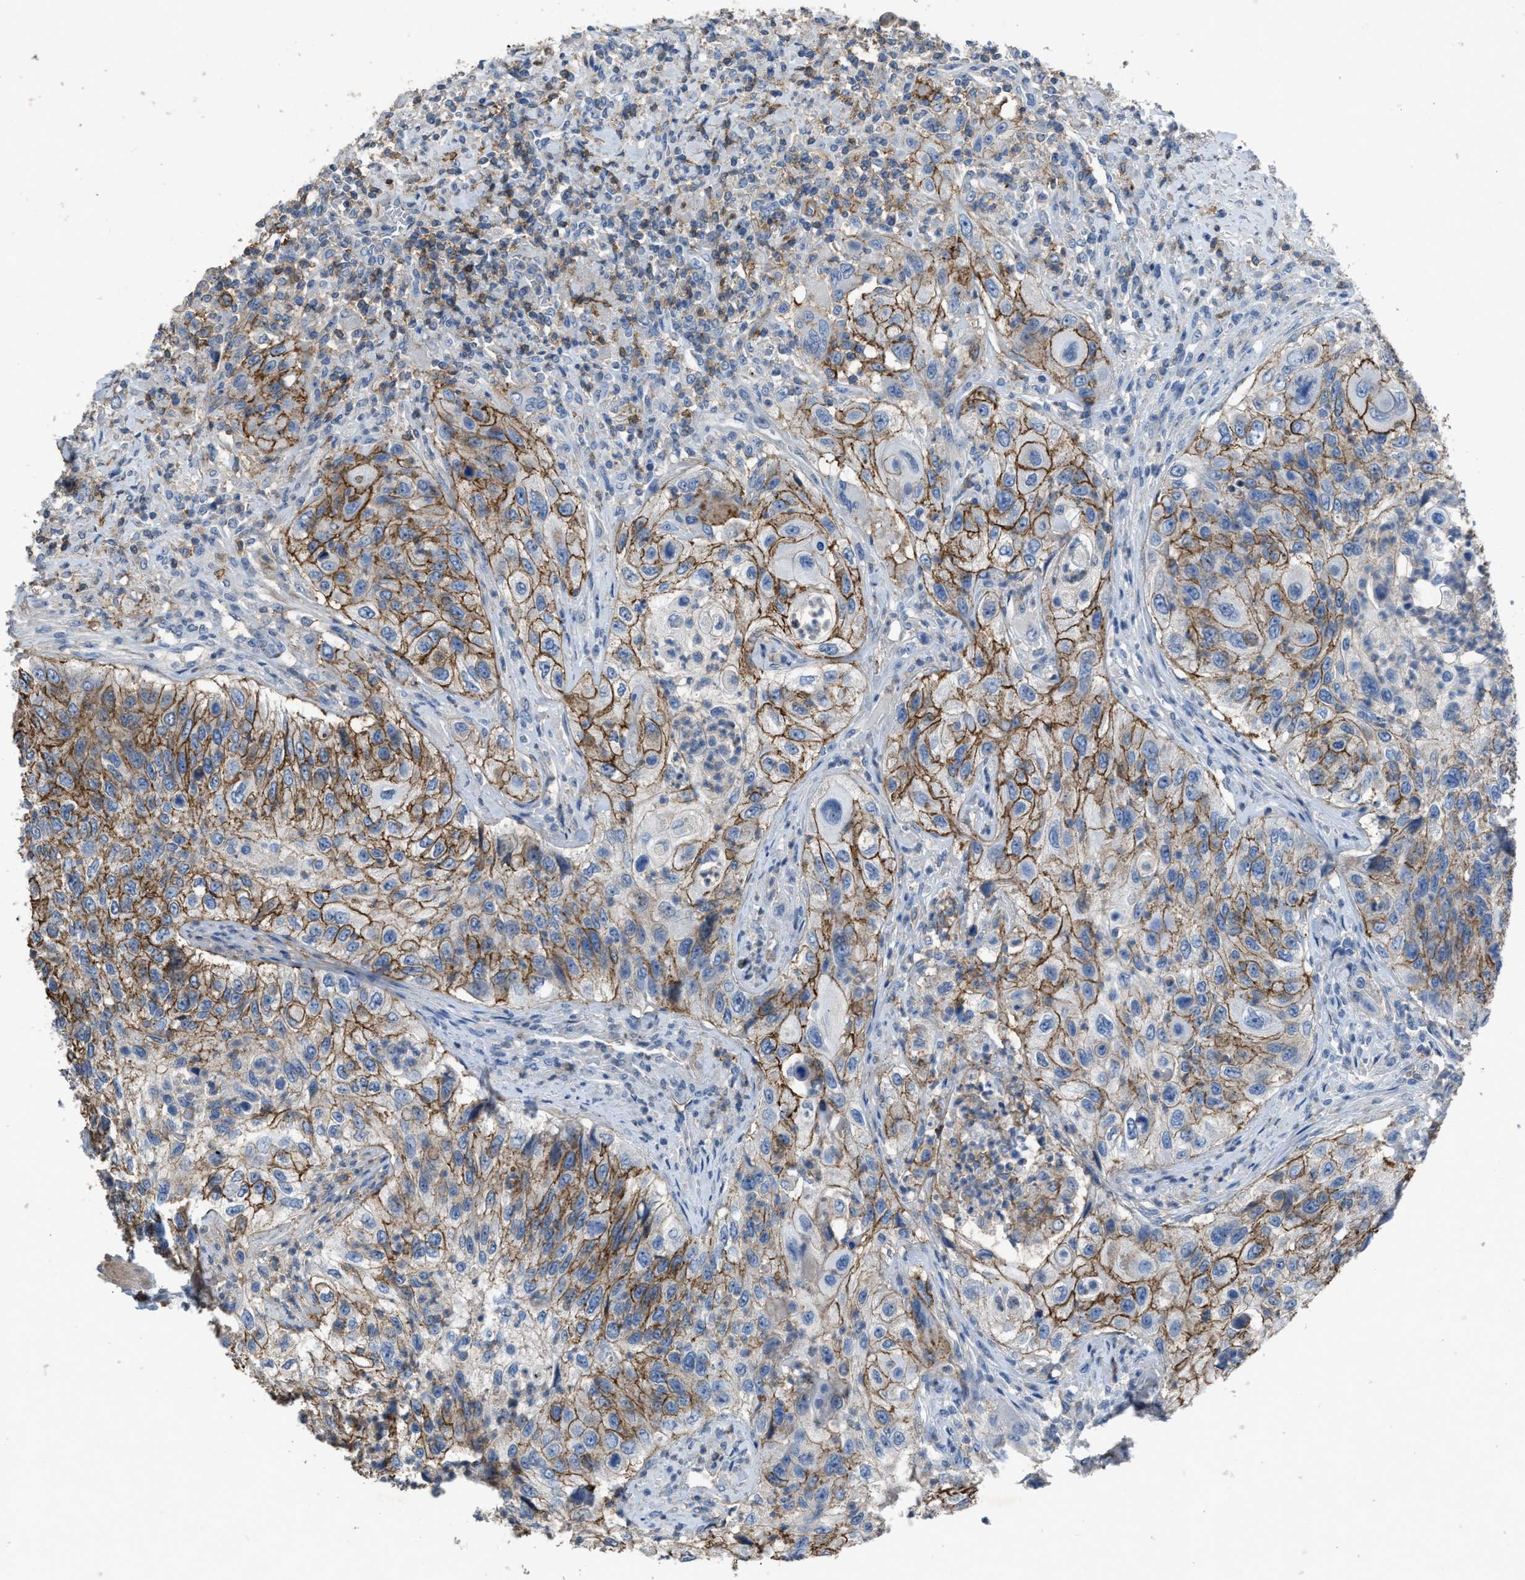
{"staining": {"intensity": "strong", "quantity": ">75%", "location": "cytoplasmic/membranous"}, "tissue": "urothelial cancer", "cell_type": "Tumor cells", "image_type": "cancer", "snomed": [{"axis": "morphology", "description": "Urothelial carcinoma, High grade"}, {"axis": "topography", "description": "Urinary bladder"}], "caption": "Urothelial cancer stained with a brown dye reveals strong cytoplasmic/membranous positive staining in approximately >75% of tumor cells.", "gene": "OR51E1", "patient": {"sex": "female", "age": 60}}